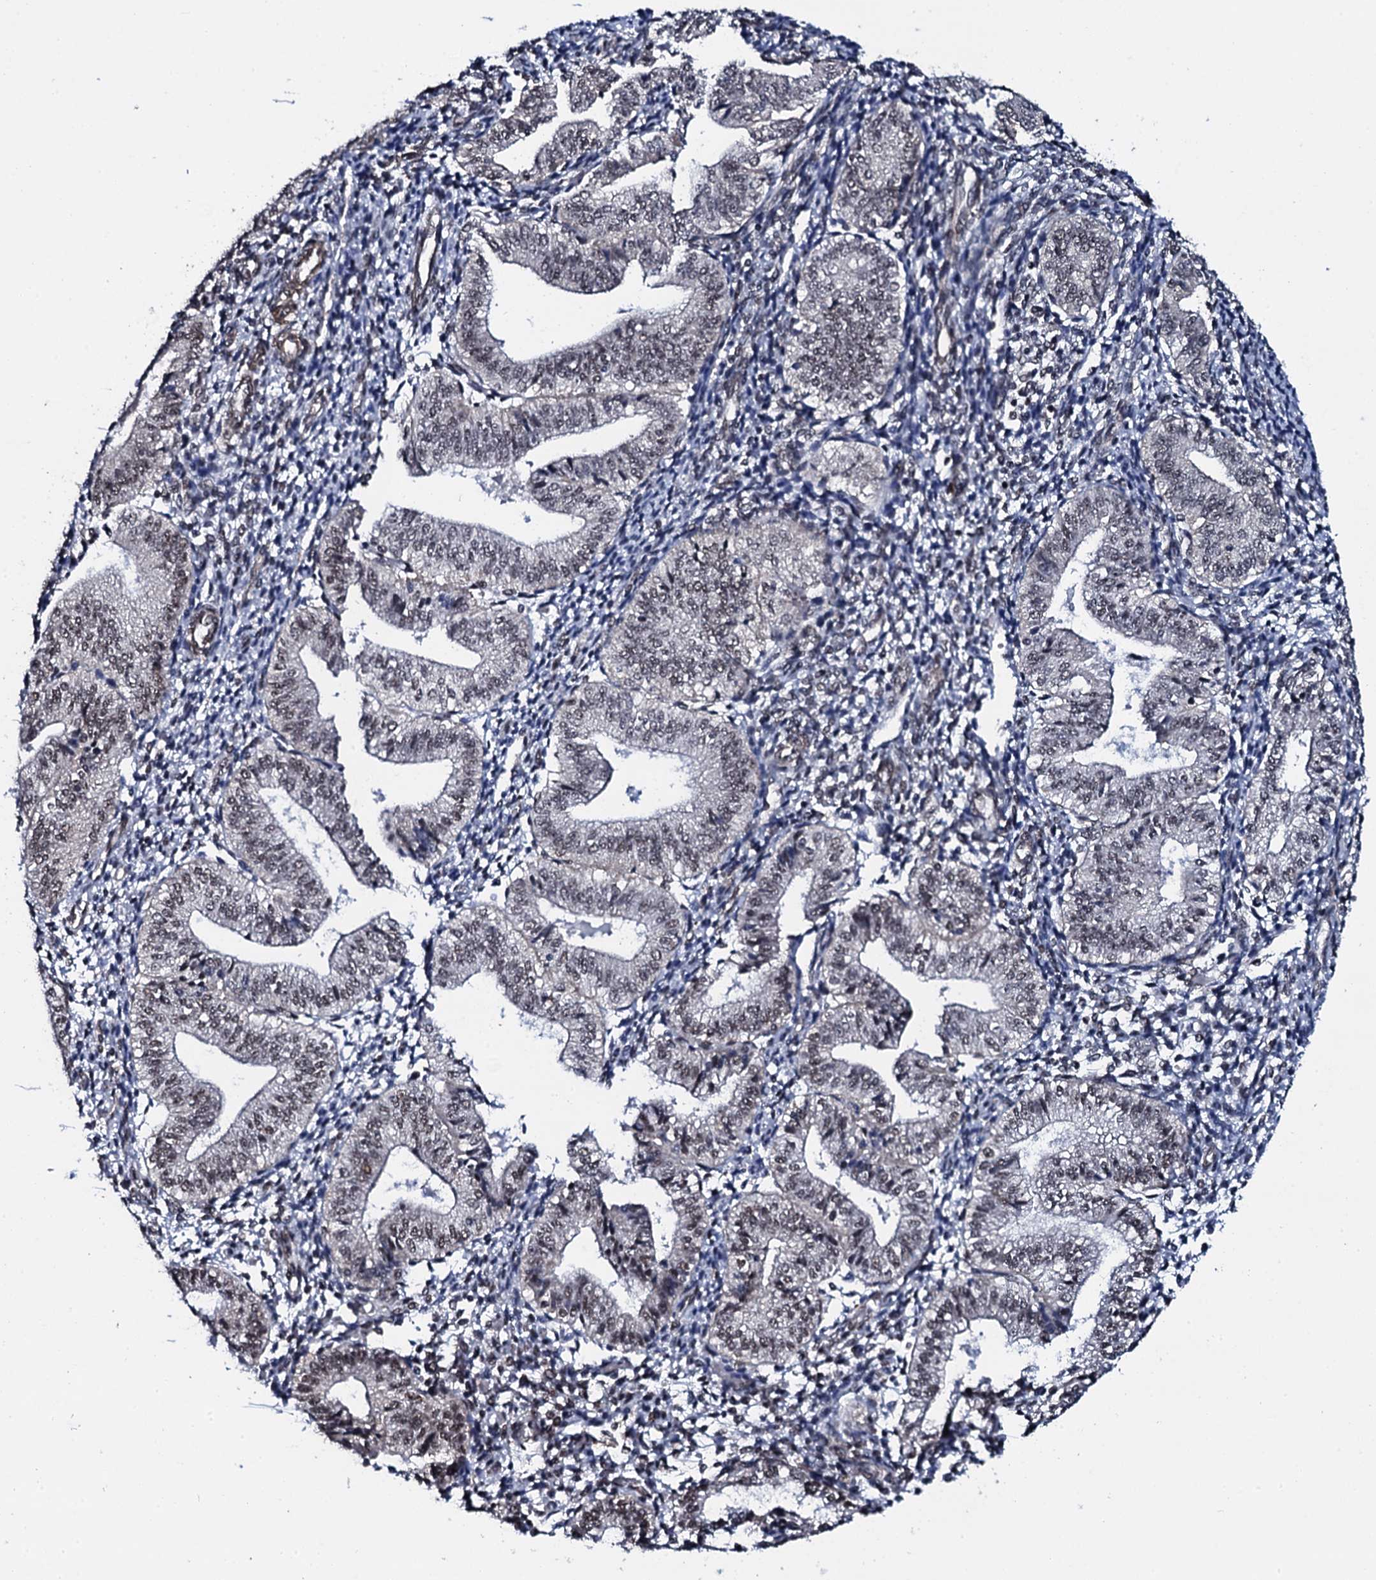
{"staining": {"intensity": "negative", "quantity": "none", "location": "none"}, "tissue": "endometrium", "cell_type": "Cells in endometrial stroma", "image_type": "normal", "snomed": [{"axis": "morphology", "description": "Normal tissue, NOS"}, {"axis": "topography", "description": "Endometrium"}], "caption": "Human endometrium stained for a protein using IHC displays no expression in cells in endometrial stroma.", "gene": "CWC15", "patient": {"sex": "female", "age": 34}}